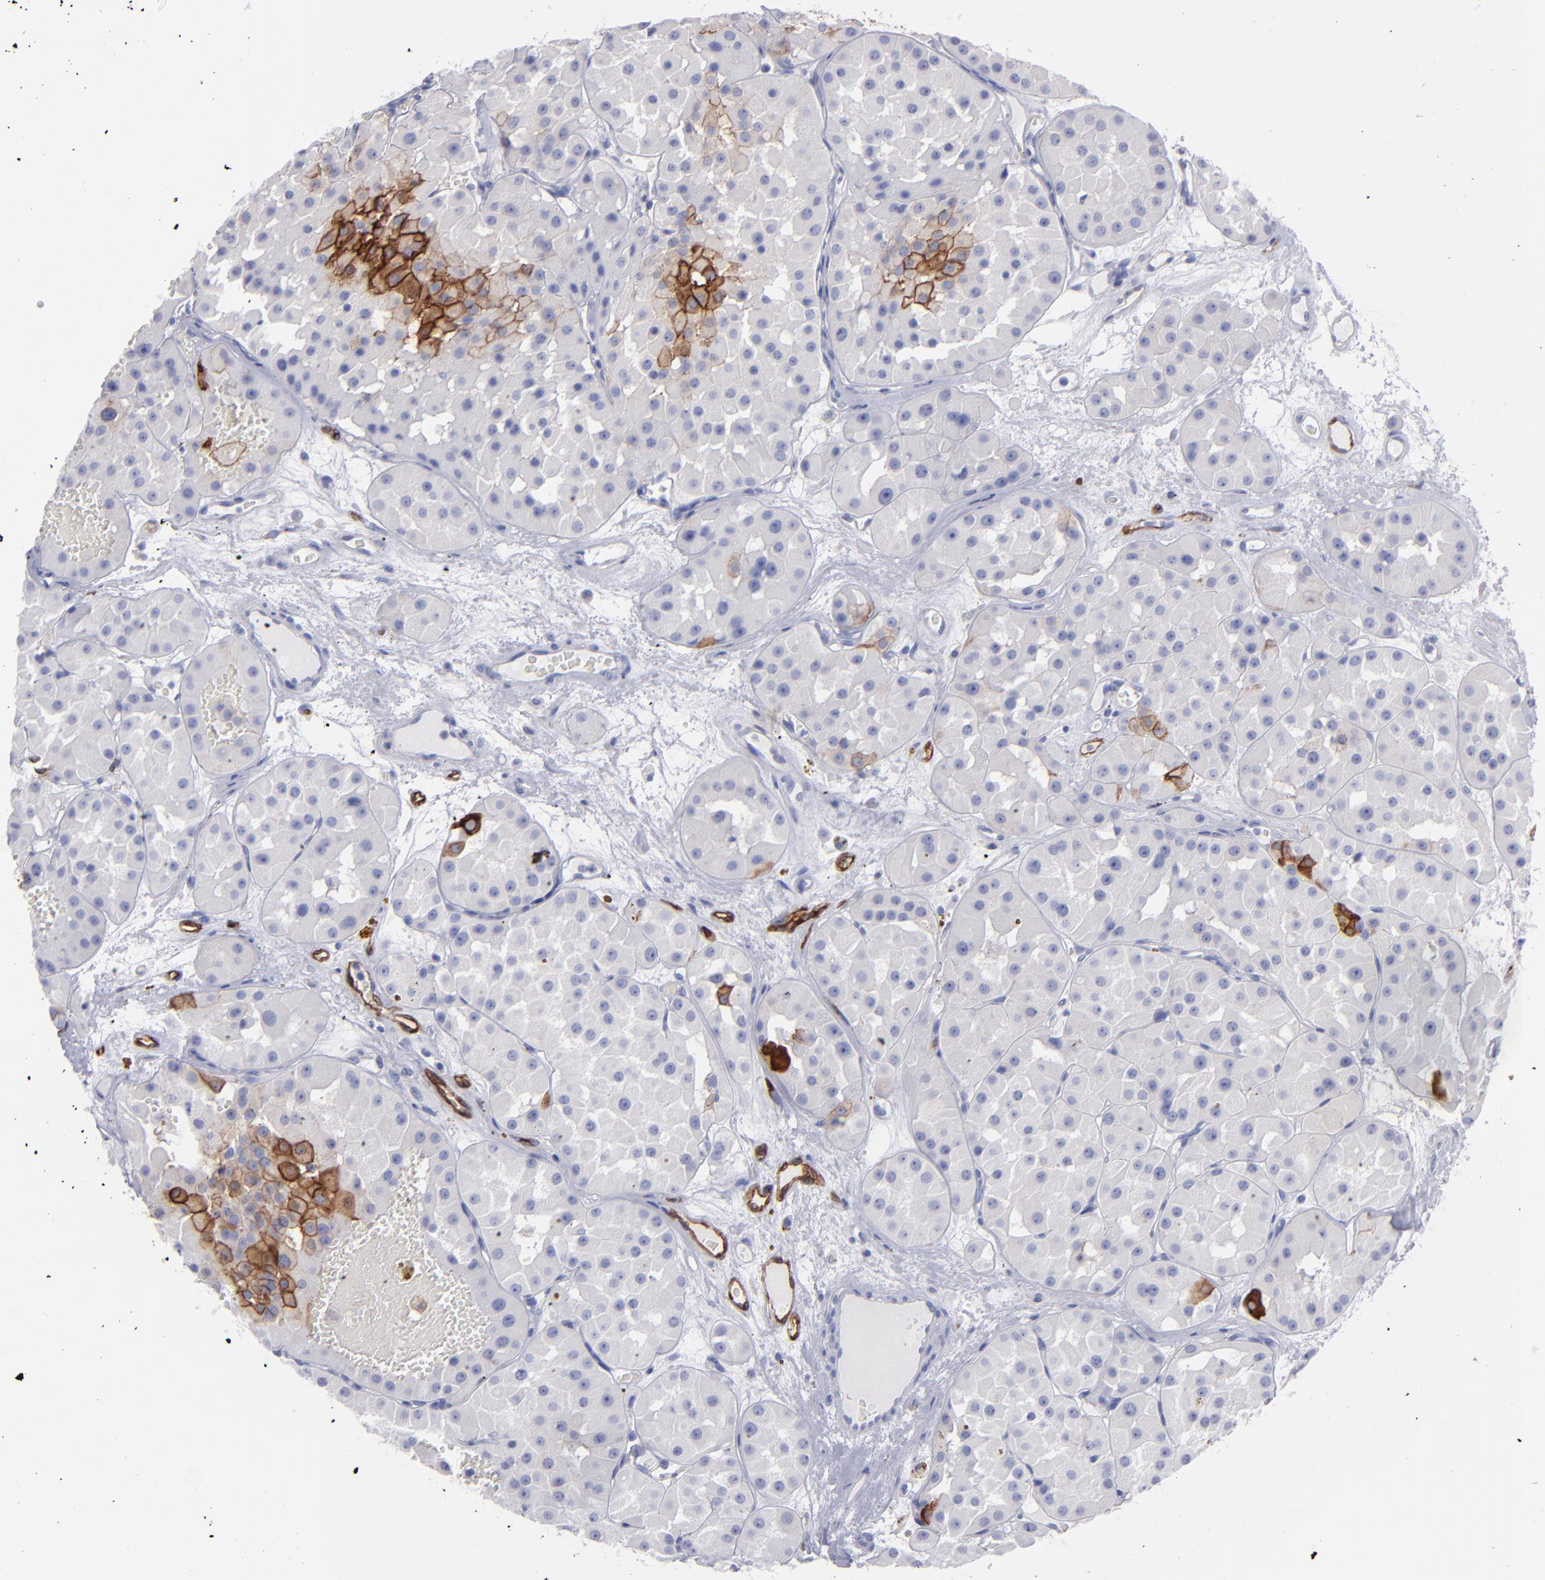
{"staining": {"intensity": "negative", "quantity": "none", "location": "none"}, "tissue": "renal cancer", "cell_type": "Tumor cells", "image_type": "cancer", "snomed": [{"axis": "morphology", "description": "Adenocarcinoma, uncertain malignant potential"}, {"axis": "topography", "description": "Kidney"}], "caption": "Immunohistochemistry (IHC) of renal cancer (adenocarcinoma,  uncertain malignant potential) demonstrates no positivity in tumor cells. (Immunohistochemistry (IHC), brightfield microscopy, high magnification).", "gene": "AHNAK2", "patient": {"sex": "male", "age": 63}}